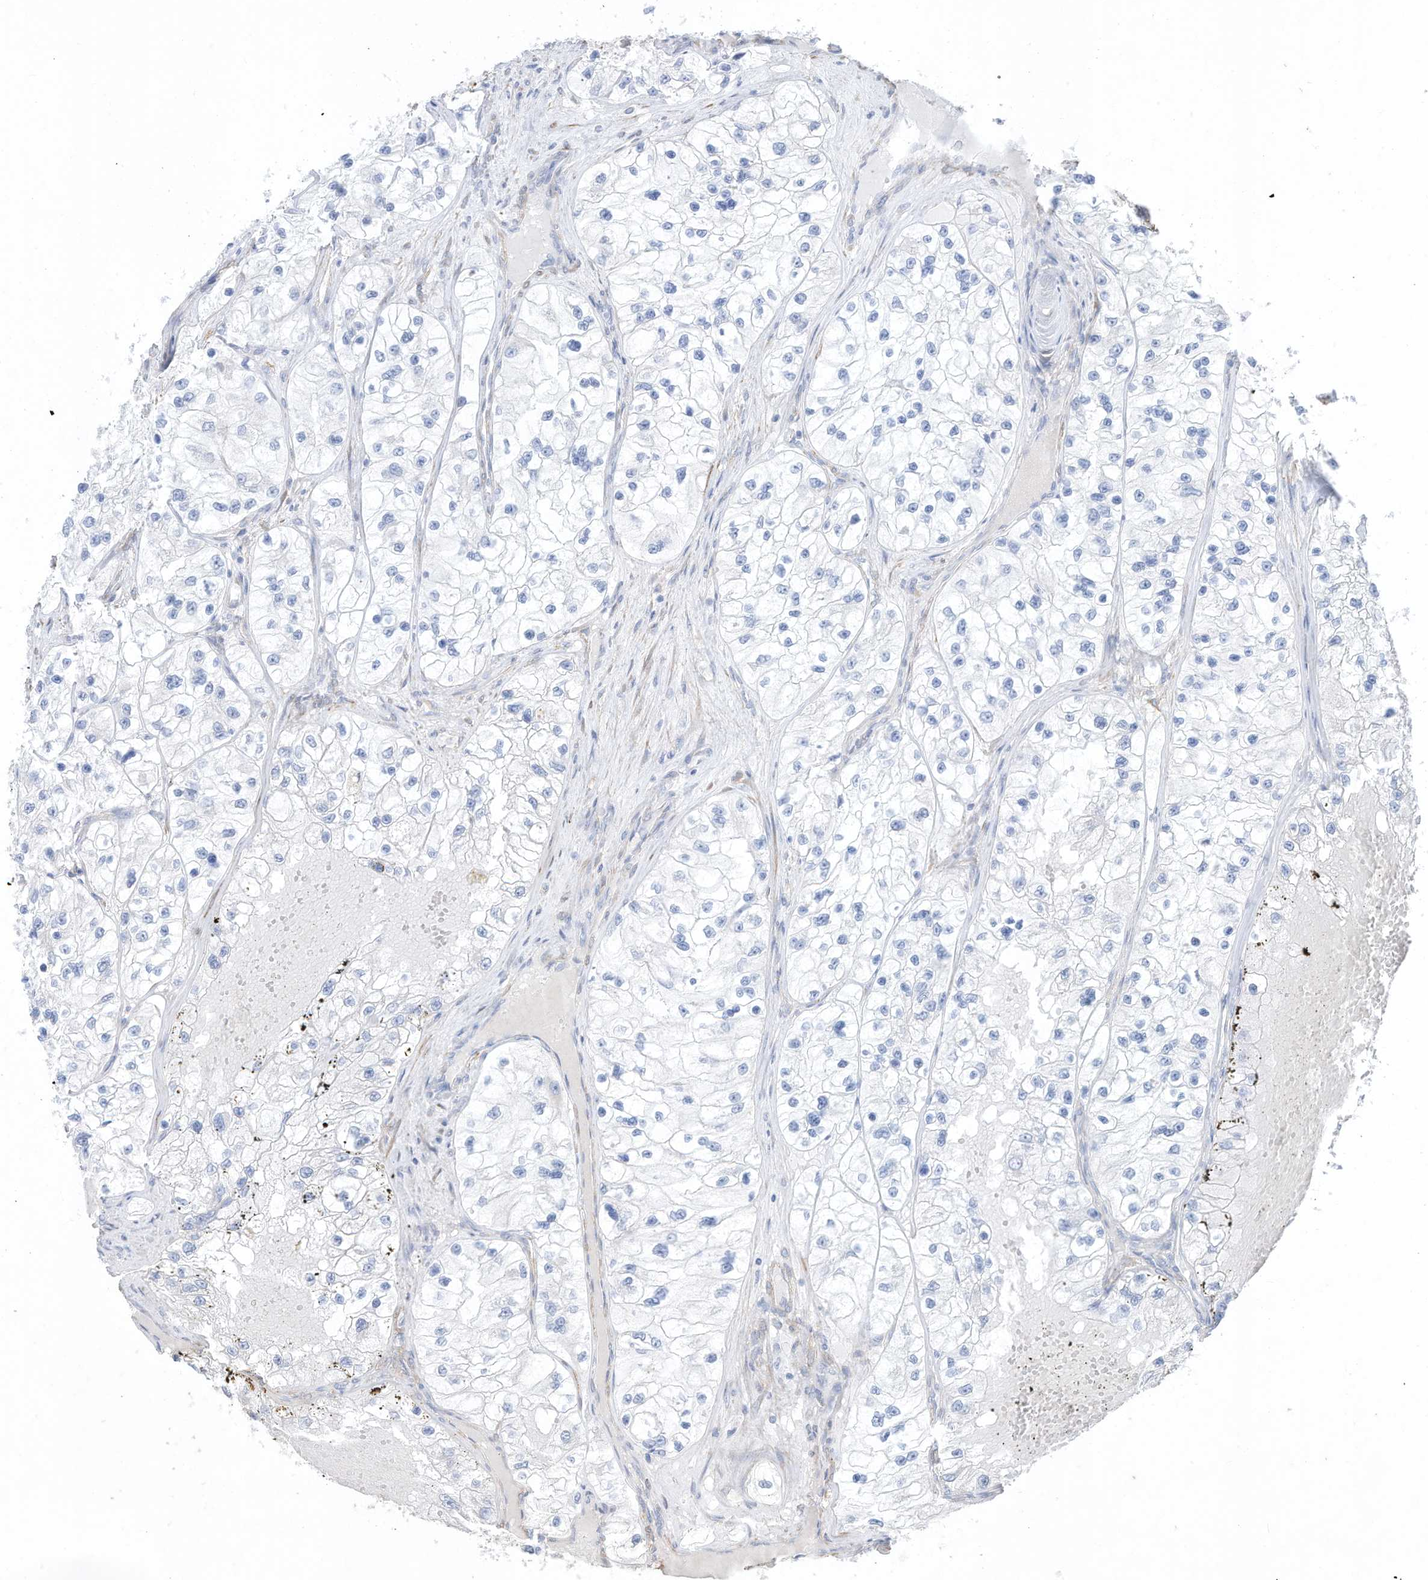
{"staining": {"intensity": "negative", "quantity": "none", "location": "none"}, "tissue": "renal cancer", "cell_type": "Tumor cells", "image_type": "cancer", "snomed": [{"axis": "morphology", "description": "Adenocarcinoma, NOS"}, {"axis": "topography", "description": "Kidney"}], "caption": "A histopathology image of adenocarcinoma (renal) stained for a protein reveals no brown staining in tumor cells.", "gene": "SLC17A7", "patient": {"sex": "female", "age": 57}}